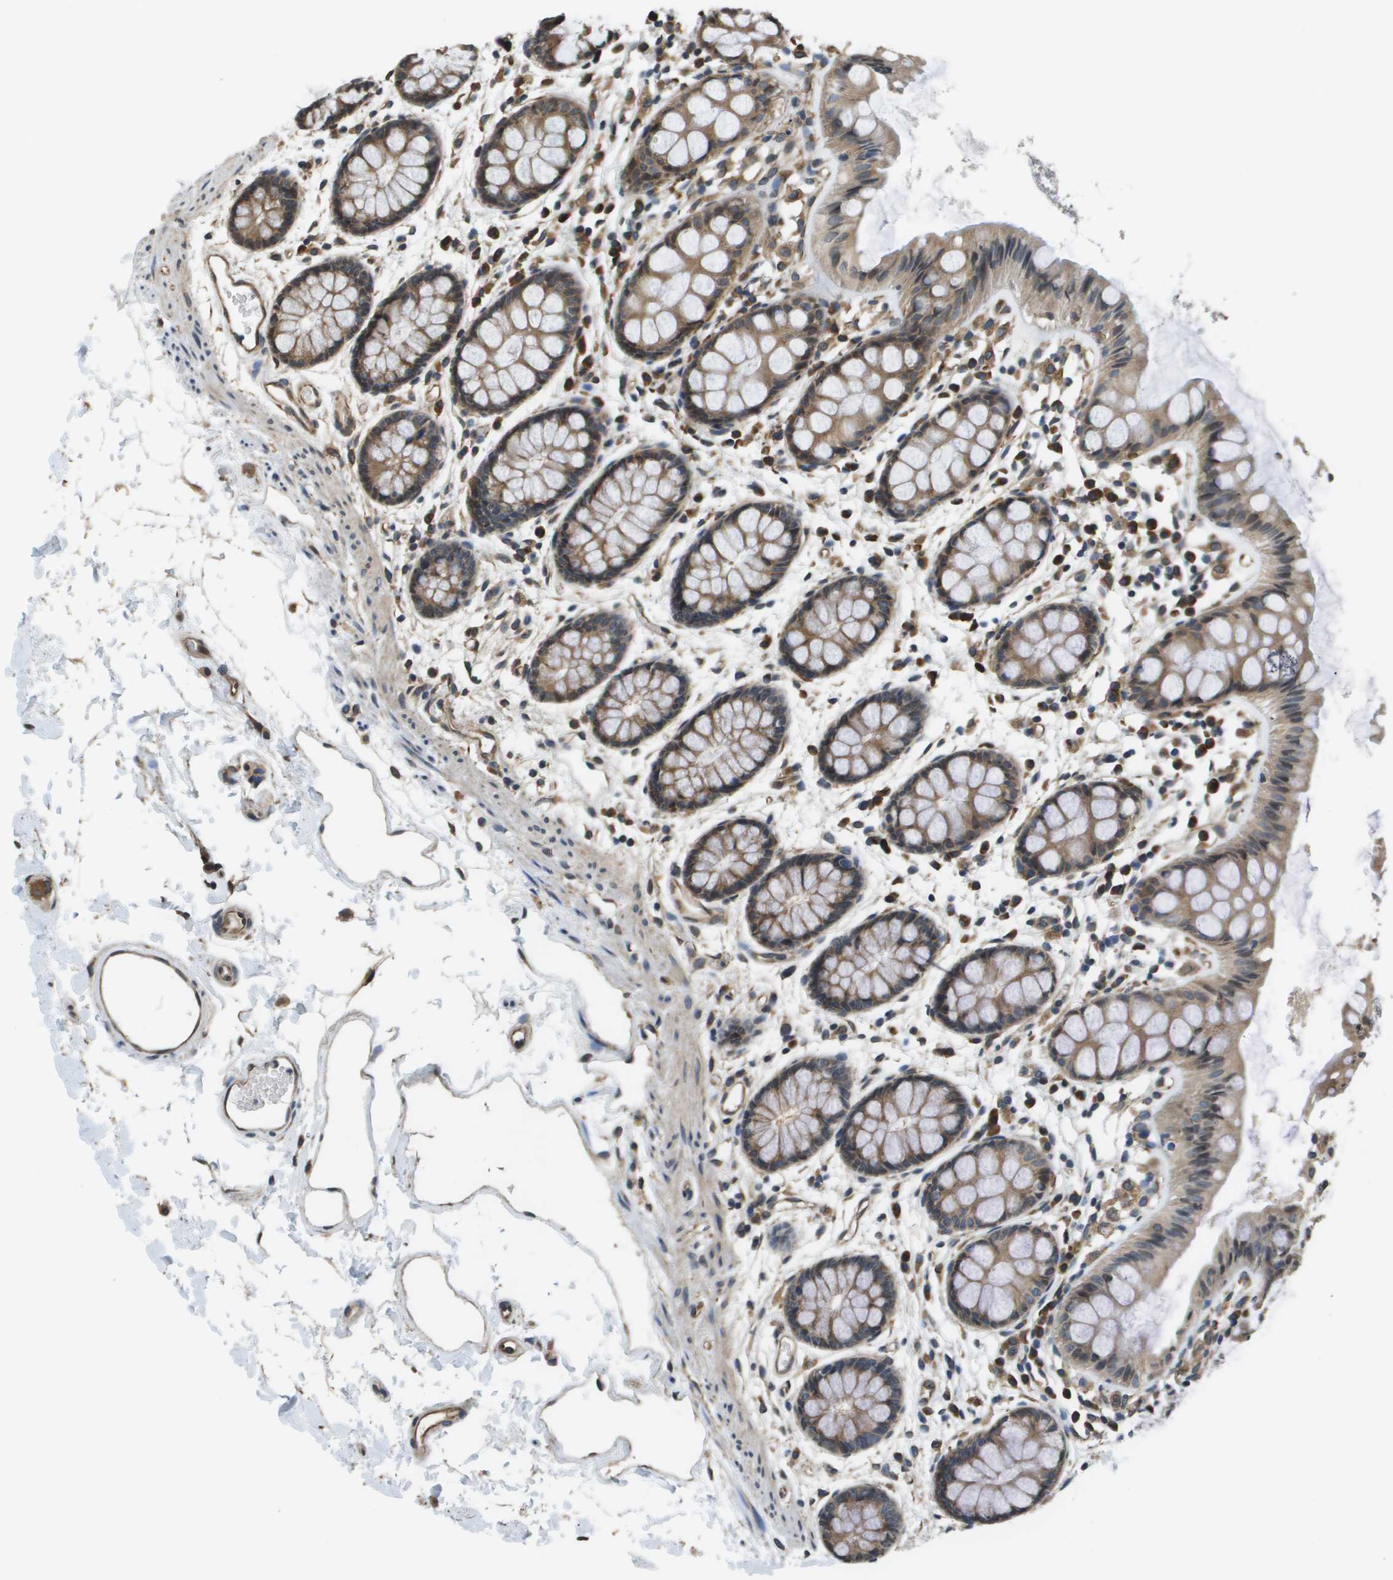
{"staining": {"intensity": "moderate", "quantity": ">75%", "location": "cytoplasmic/membranous"}, "tissue": "rectum", "cell_type": "Glandular cells", "image_type": "normal", "snomed": [{"axis": "morphology", "description": "Normal tissue, NOS"}, {"axis": "topography", "description": "Rectum"}], "caption": "There is medium levels of moderate cytoplasmic/membranous expression in glandular cells of unremarkable rectum, as demonstrated by immunohistochemical staining (brown color).", "gene": "SEC62", "patient": {"sex": "female", "age": 66}}